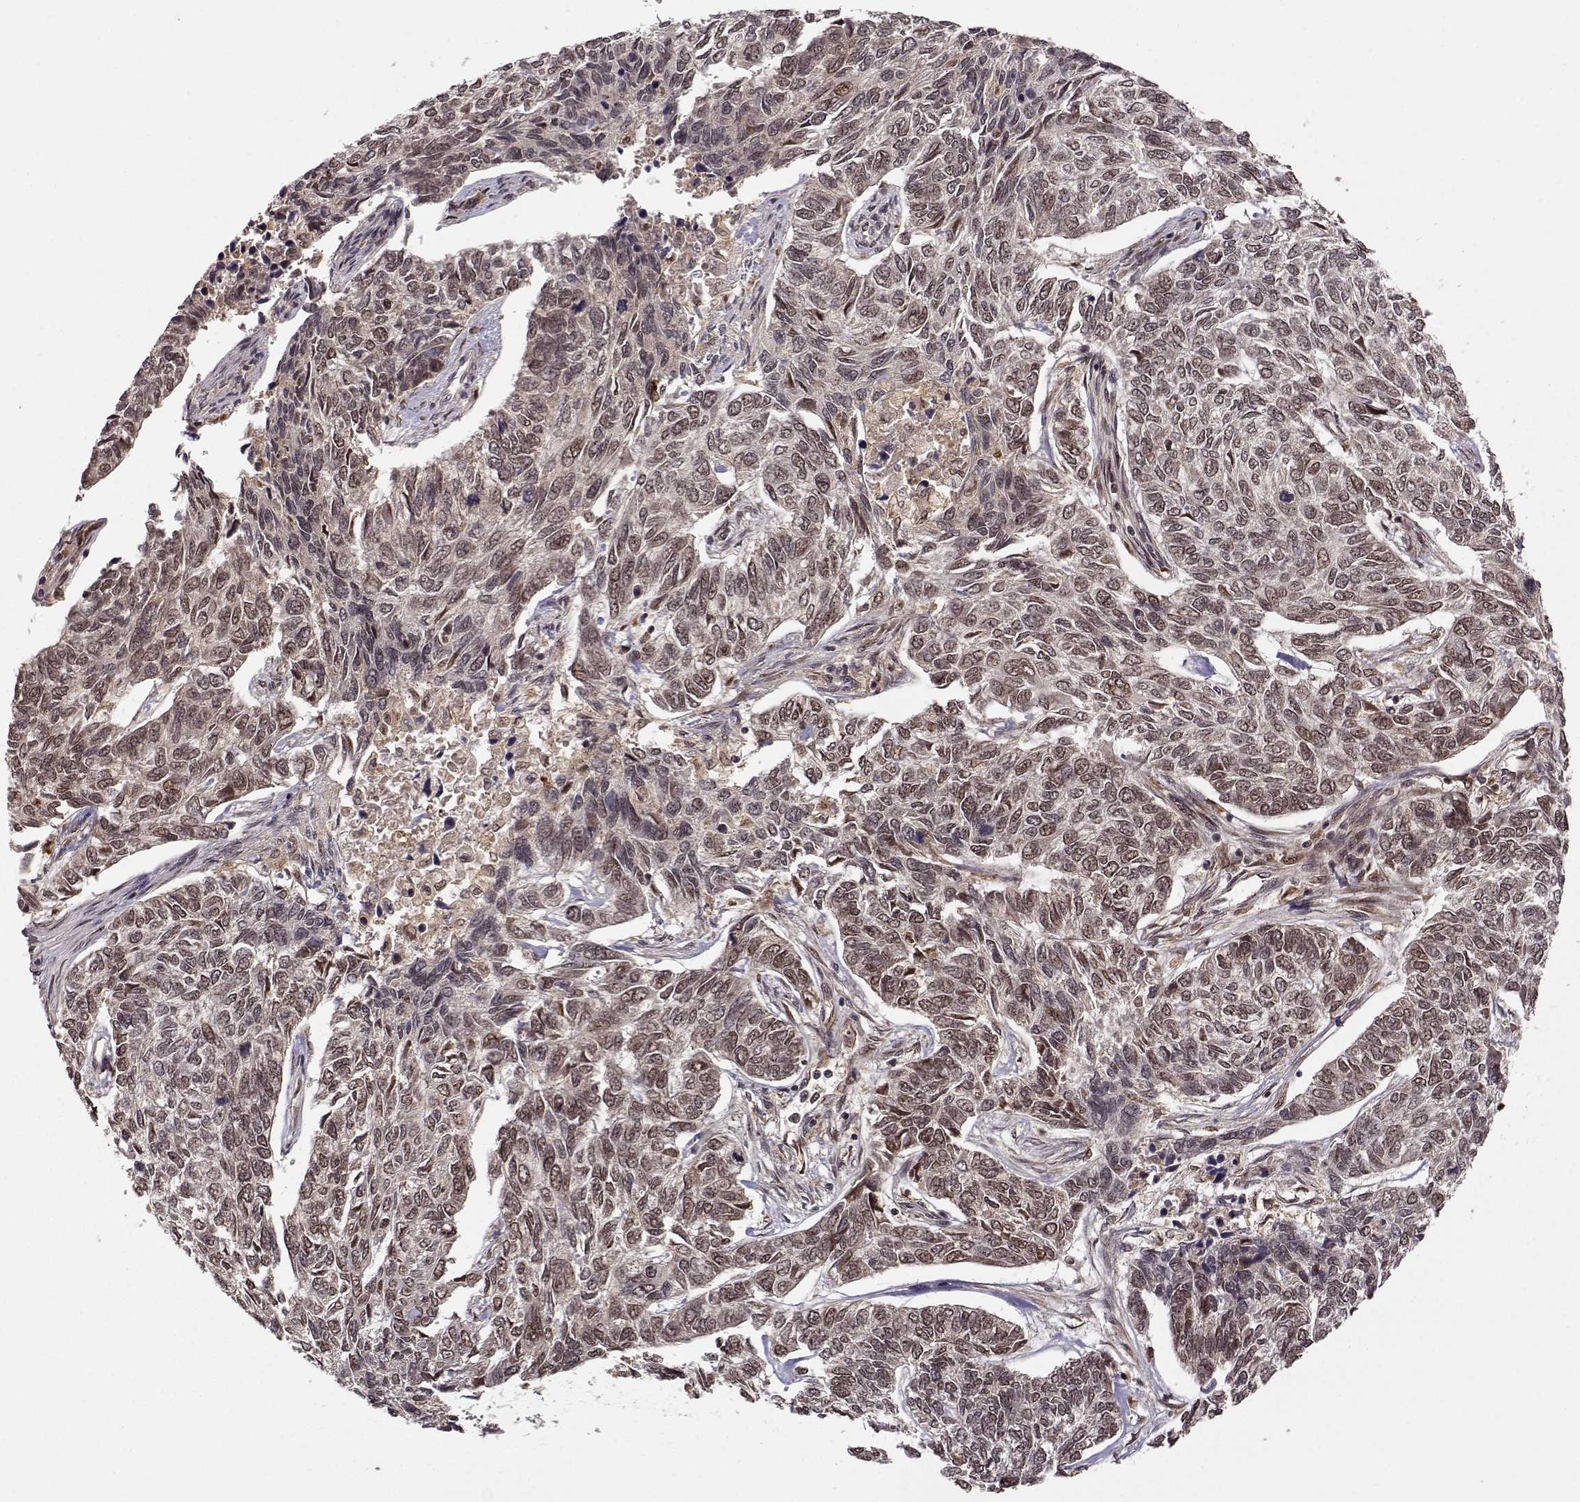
{"staining": {"intensity": "weak", "quantity": ">75%", "location": "nuclear"}, "tissue": "skin cancer", "cell_type": "Tumor cells", "image_type": "cancer", "snomed": [{"axis": "morphology", "description": "Basal cell carcinoma"}, {"axis": "topography", "description": "Skin"}], "caption": "Skin basal cell carcinoma stained with DAB immunohistochemistry (IHC) shows low levels of weak nuclear staining in about >75% of tumor cells.", "gene": "MAEA", "patient": {"sex": "female", "age": 65}}